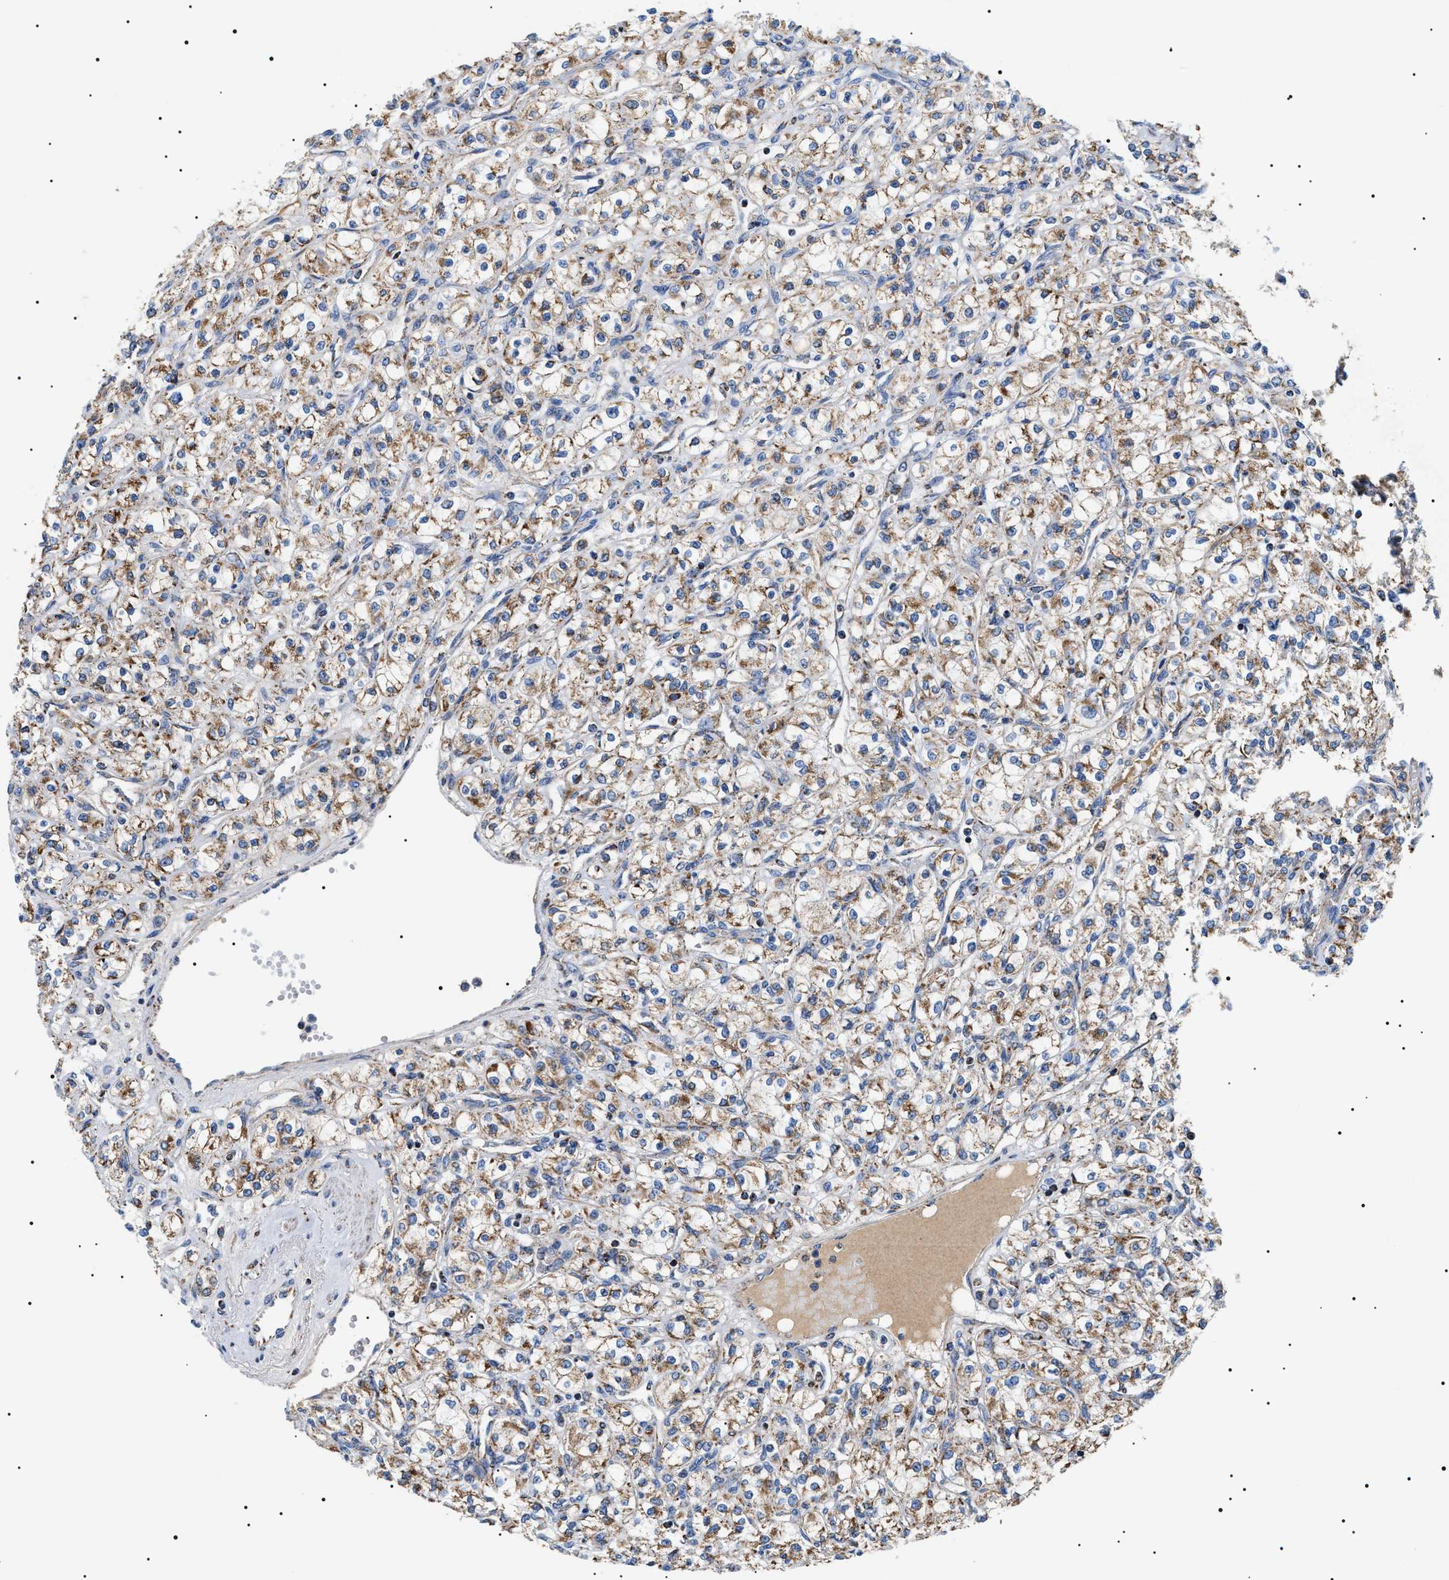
{"staining": {"intensity": "moderate", "quantity": "25%-75%", "location": "cytoplasmic/membranous"}, "tissue": "renal cancer", "cell_type": "Tumor cells", "image_type": "cancer", "snomed": [{"axis": "morphology", "description": "Adenocarcinoma, NOS"}, {"axis": "topography", "description": "Kidney"}], "caption": "Immunohistochemistry image of human renal adenocarcinoma stained for a protein (brown), which exhibits medium levels of moderate cytoplasmic/membranous positivity in approximately 25%-75% of tumor cells.", "gene": "OXSM", "patient": {"sex": "male", "age": 77}}